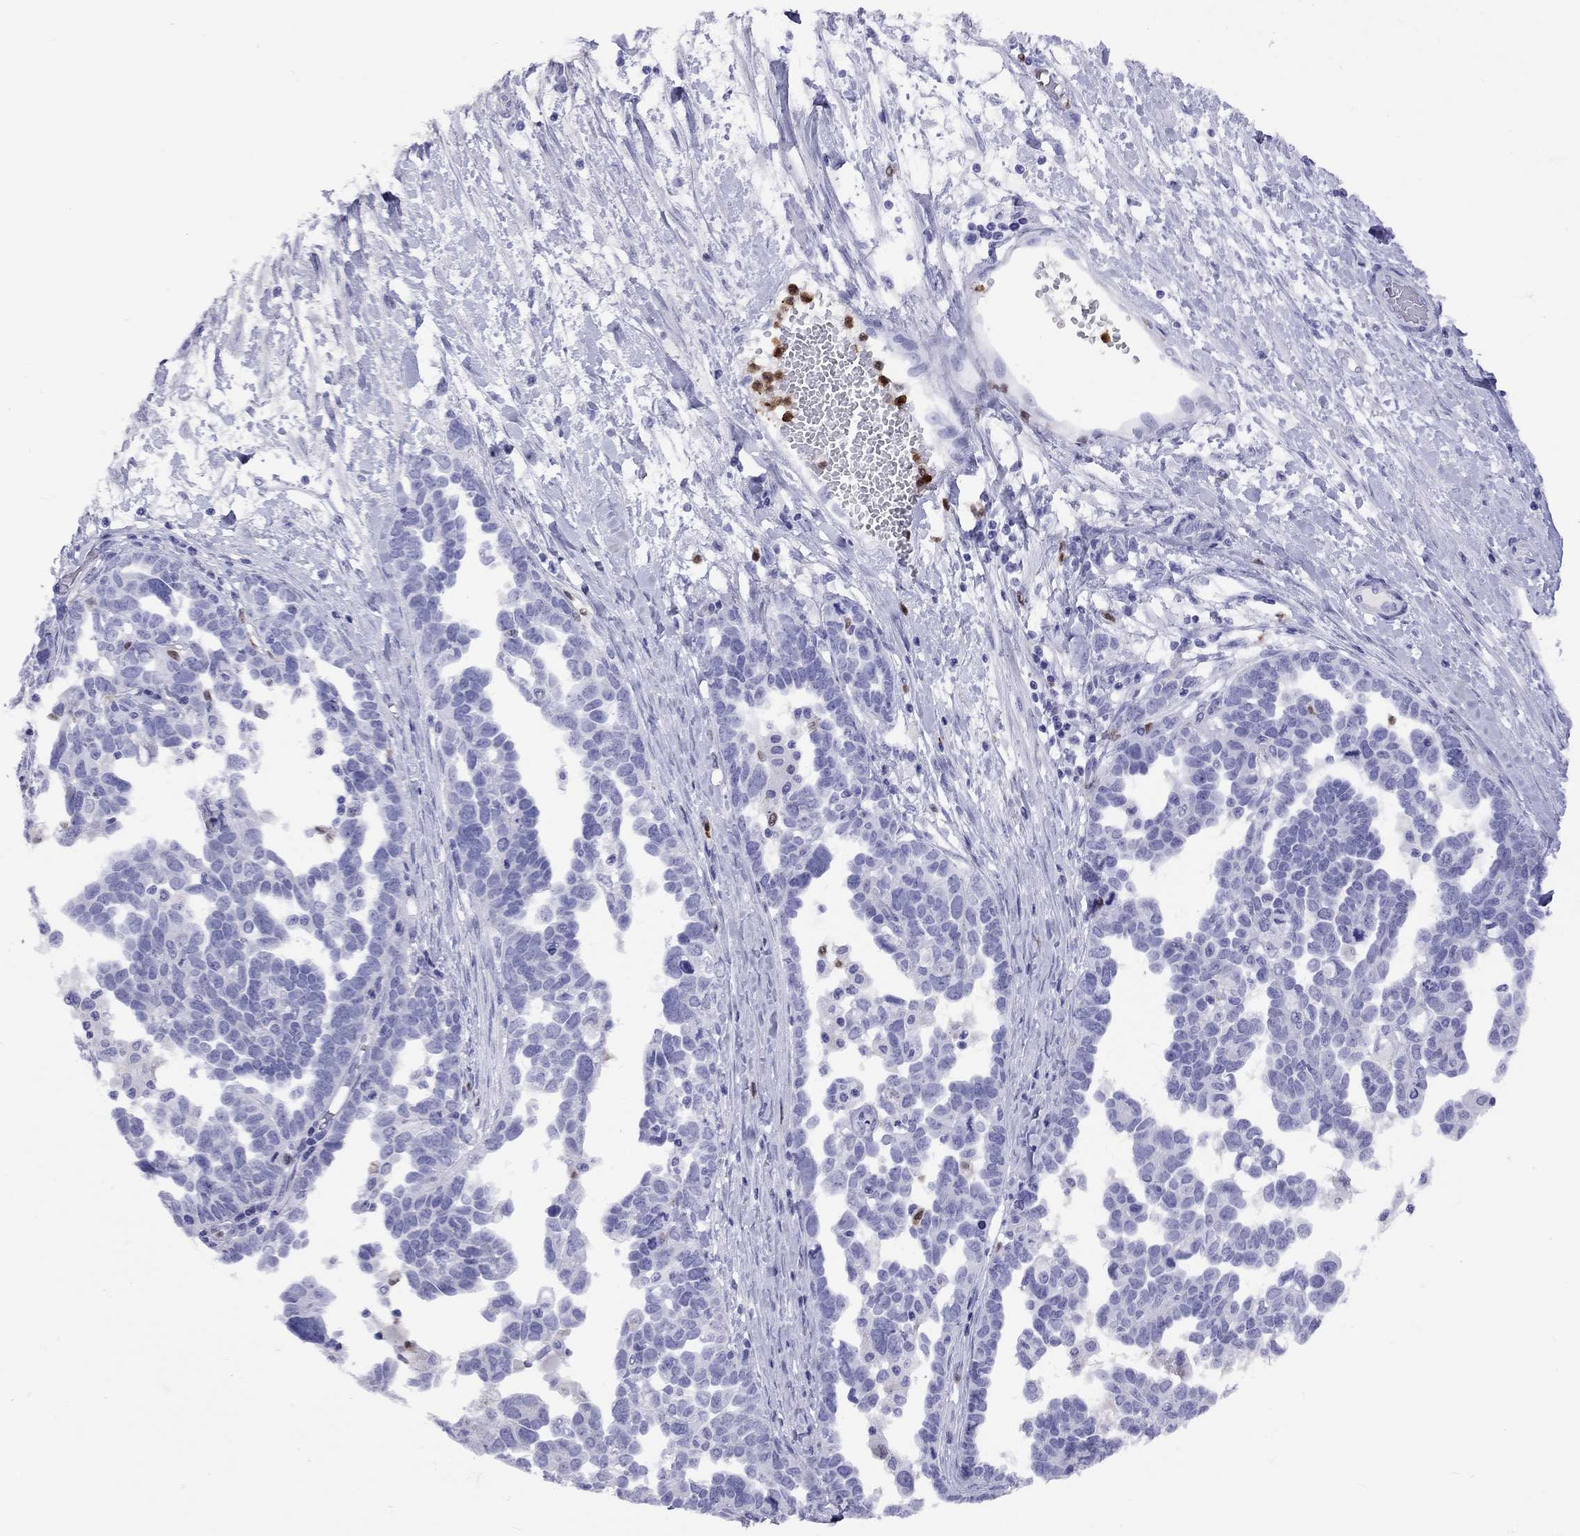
{"staining": {"intensity": "negative", "quantity": "none", "location": "none"}, "tissue": "ovarian cancer", "cell_type": "Tumor cells", "image_type": "cancer", "snomed": [{"axis": "morphology", "description": "Cystadenocarcinoma, serous, NOS"}, {"axis": "topography", "description": "Ovary"}], "caption": "There is no significant expression in tumor cells of serous cystadenocarcinoma (ovarian).", "gene": "SLAMF1", "patient": {"sex": "female", "age": 54}}